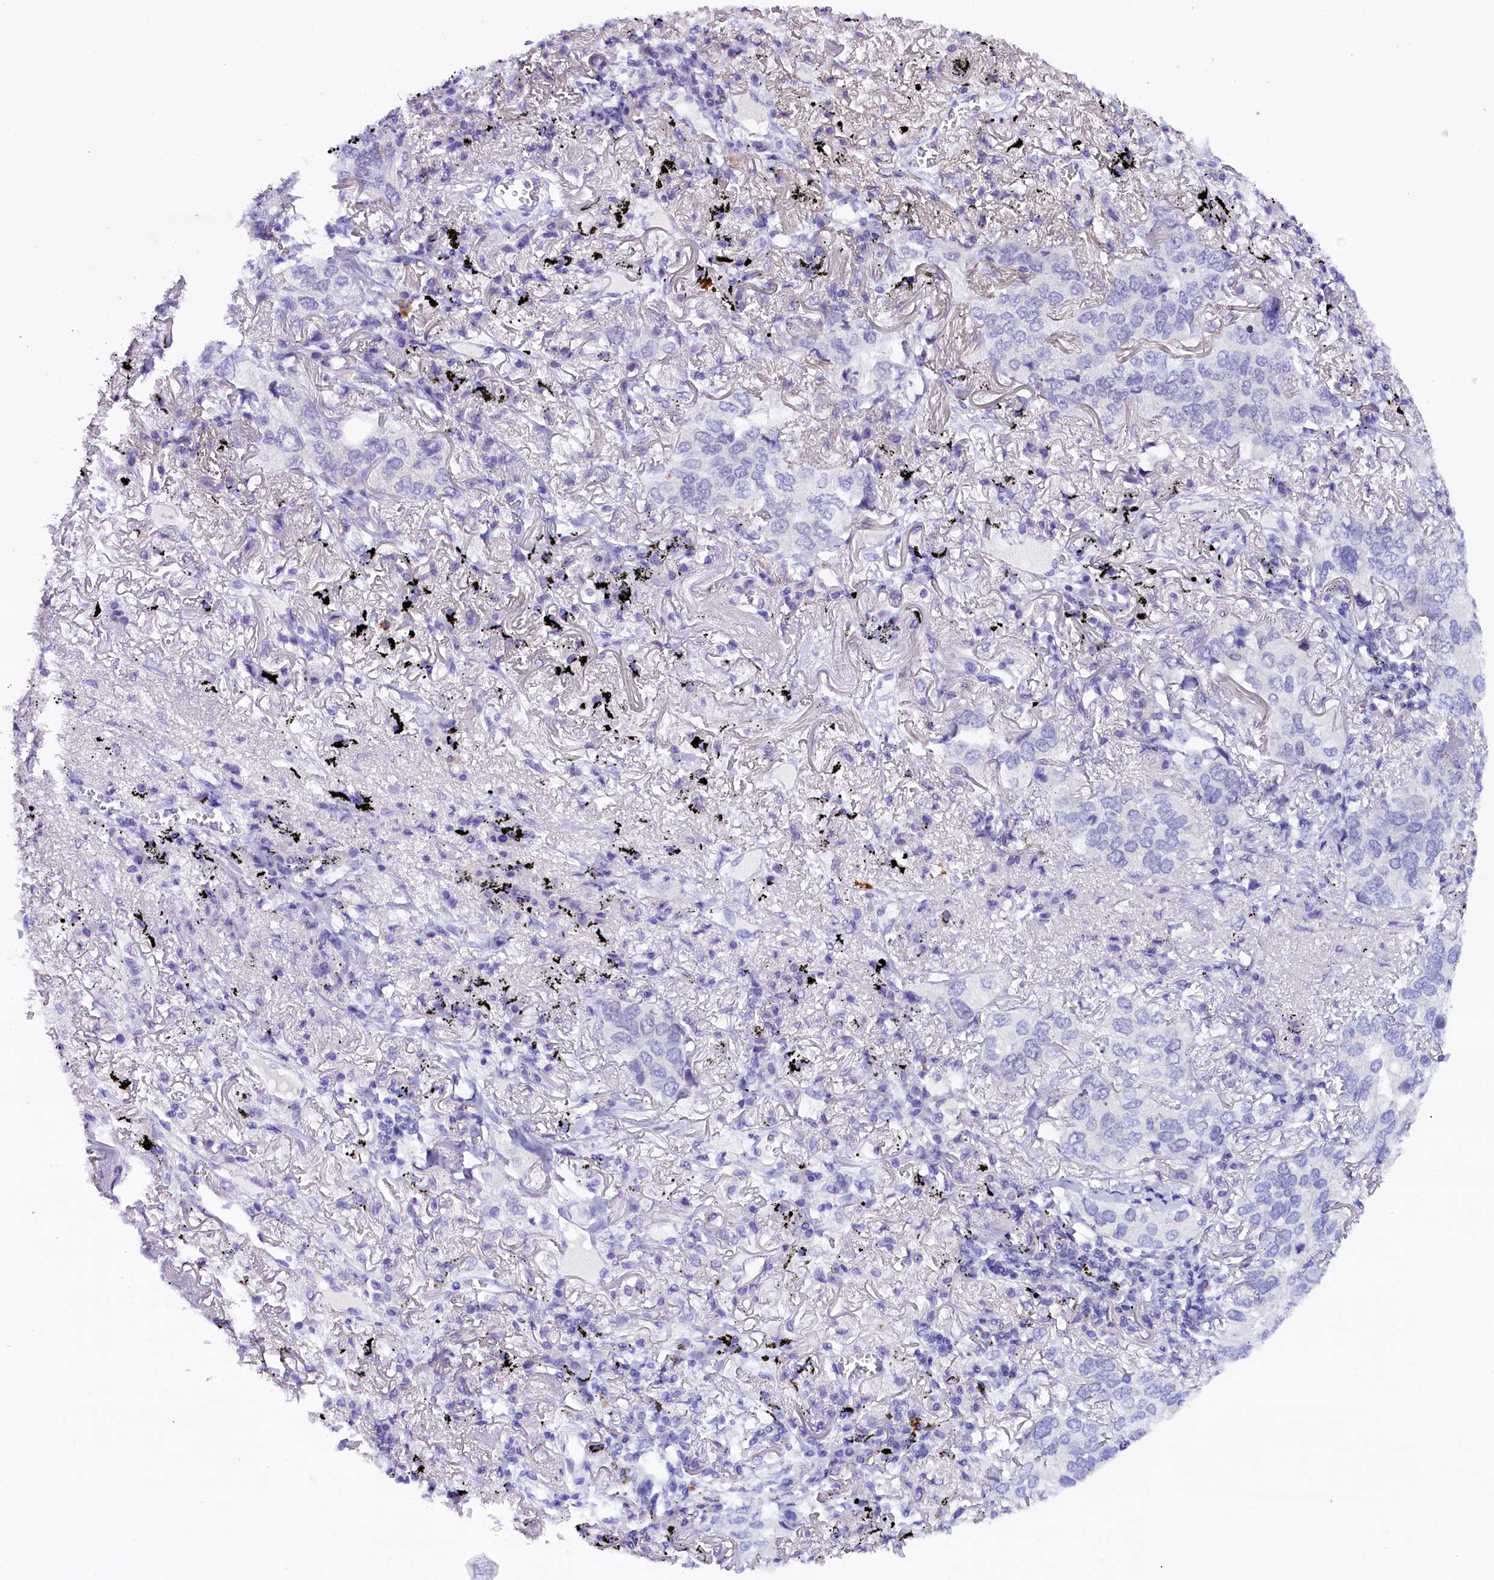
{"staining": {"intensity": "negative", "quantity": "none", "location": "none"}, "tissue": "lung cancer", "cell_type": "Tumor cells", "image_type": "cancer", "snomed": [{"axis": "morphology", "description": "Adenocarcinoma, NOS"}, {"axis": "topography", "description": "Lung"}], "caption": "IHC image of neoplastic tissue: human lung cancer stained with DAB (3,3'-diaminobenzidine) displays no significant protein staining in tumor cells.", "gene": "IQCN", "patient": {"sex": "male", "age": 65}}